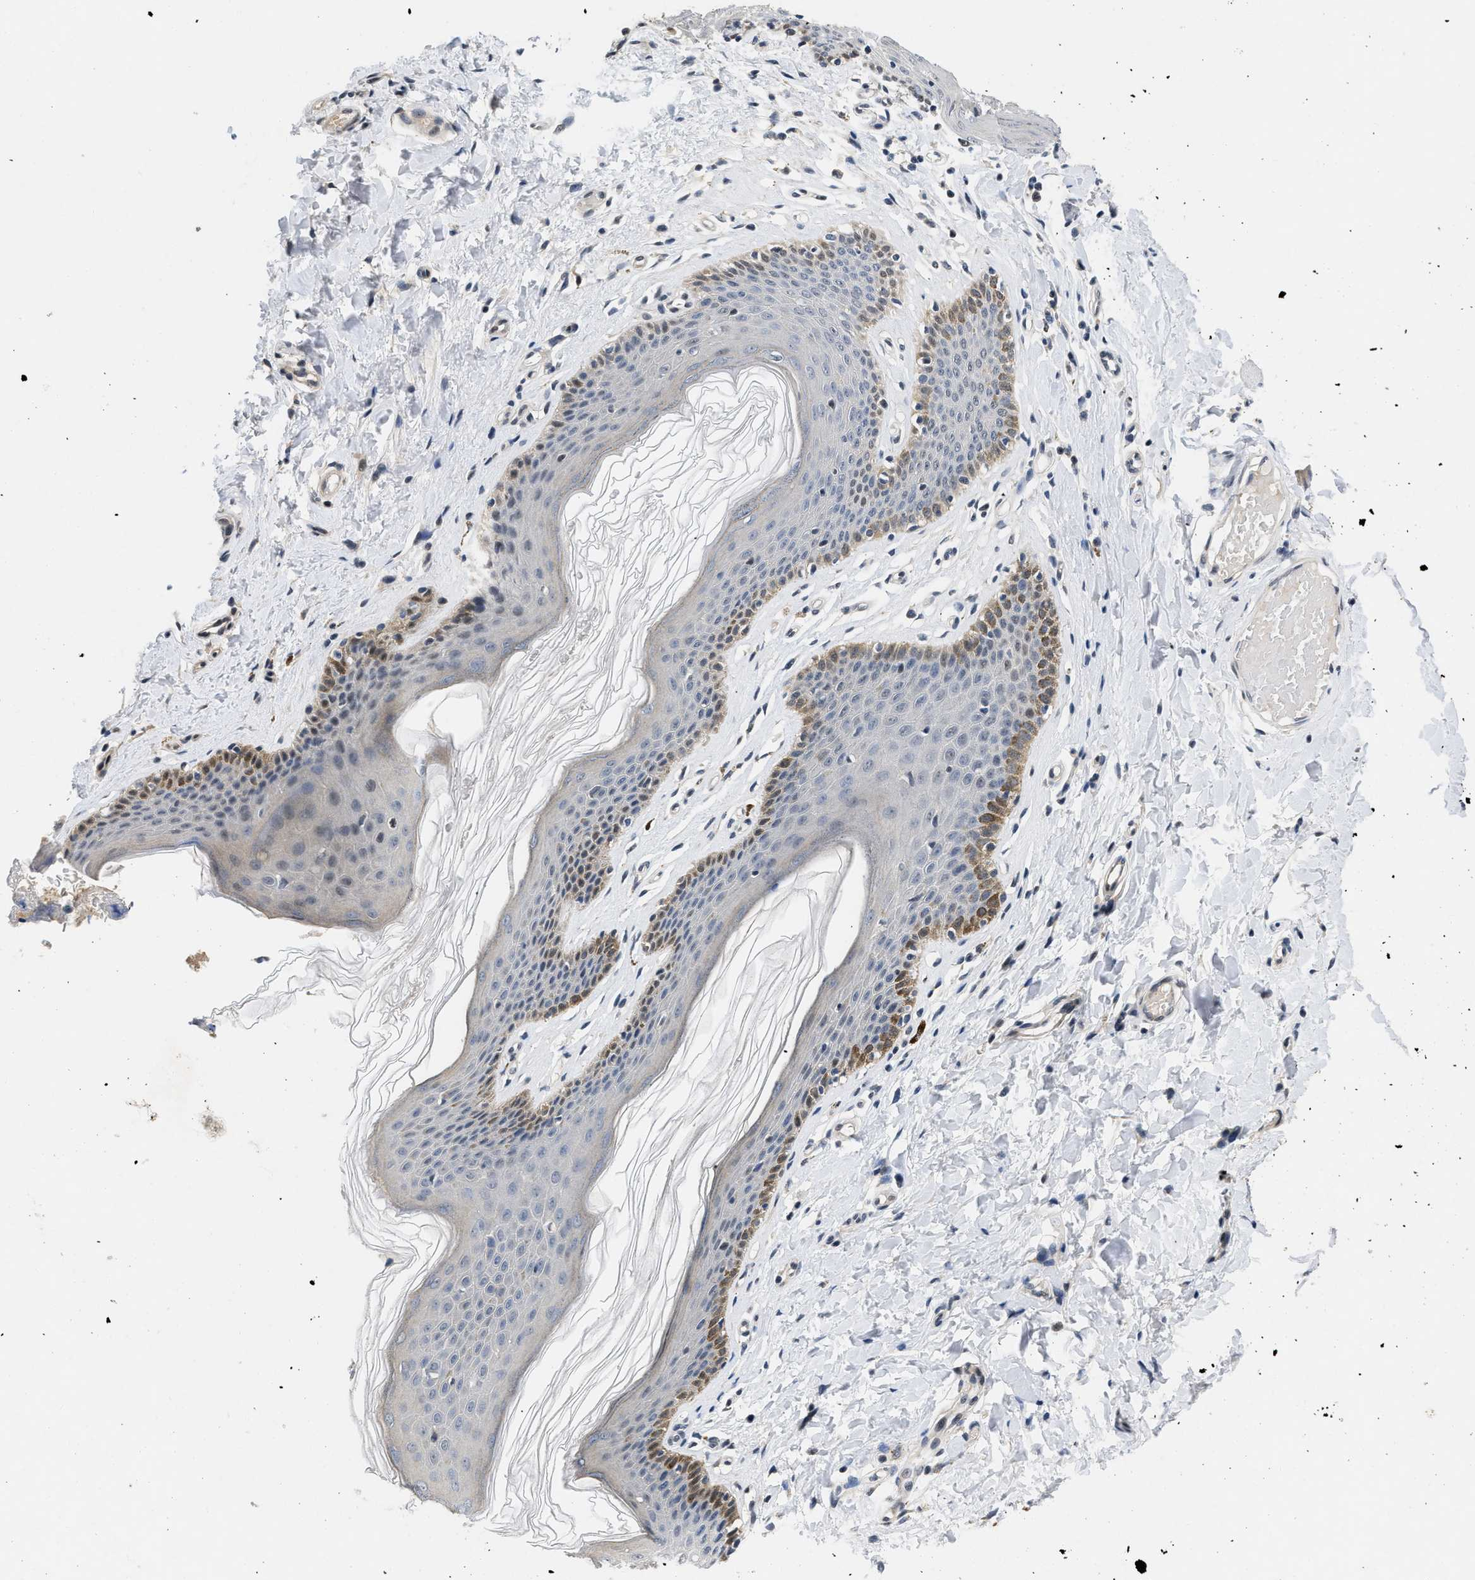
{"staining": {"intensity": "moderate", "quantity": "<25%", "location": "cytoplasmic/membranous"}, "tissue": "skin", "cell_type": "Epidermal cells", "image_type": "normal", "snomed": [{"axis": "morphology", "description": "Normal tissue, NOS"}, {"axis": "topography", "description": "Vulva"}], "caption": "Epidermal cells demonstrate low levels of moderate cytoplasmic/membranous positivity in about <25% of cells in benign human skin. (brown staining indicates protein expression, while blue staining denotes nuclei).", "gene": "VIP", "patient": {"sex": "female", "age": 66}}